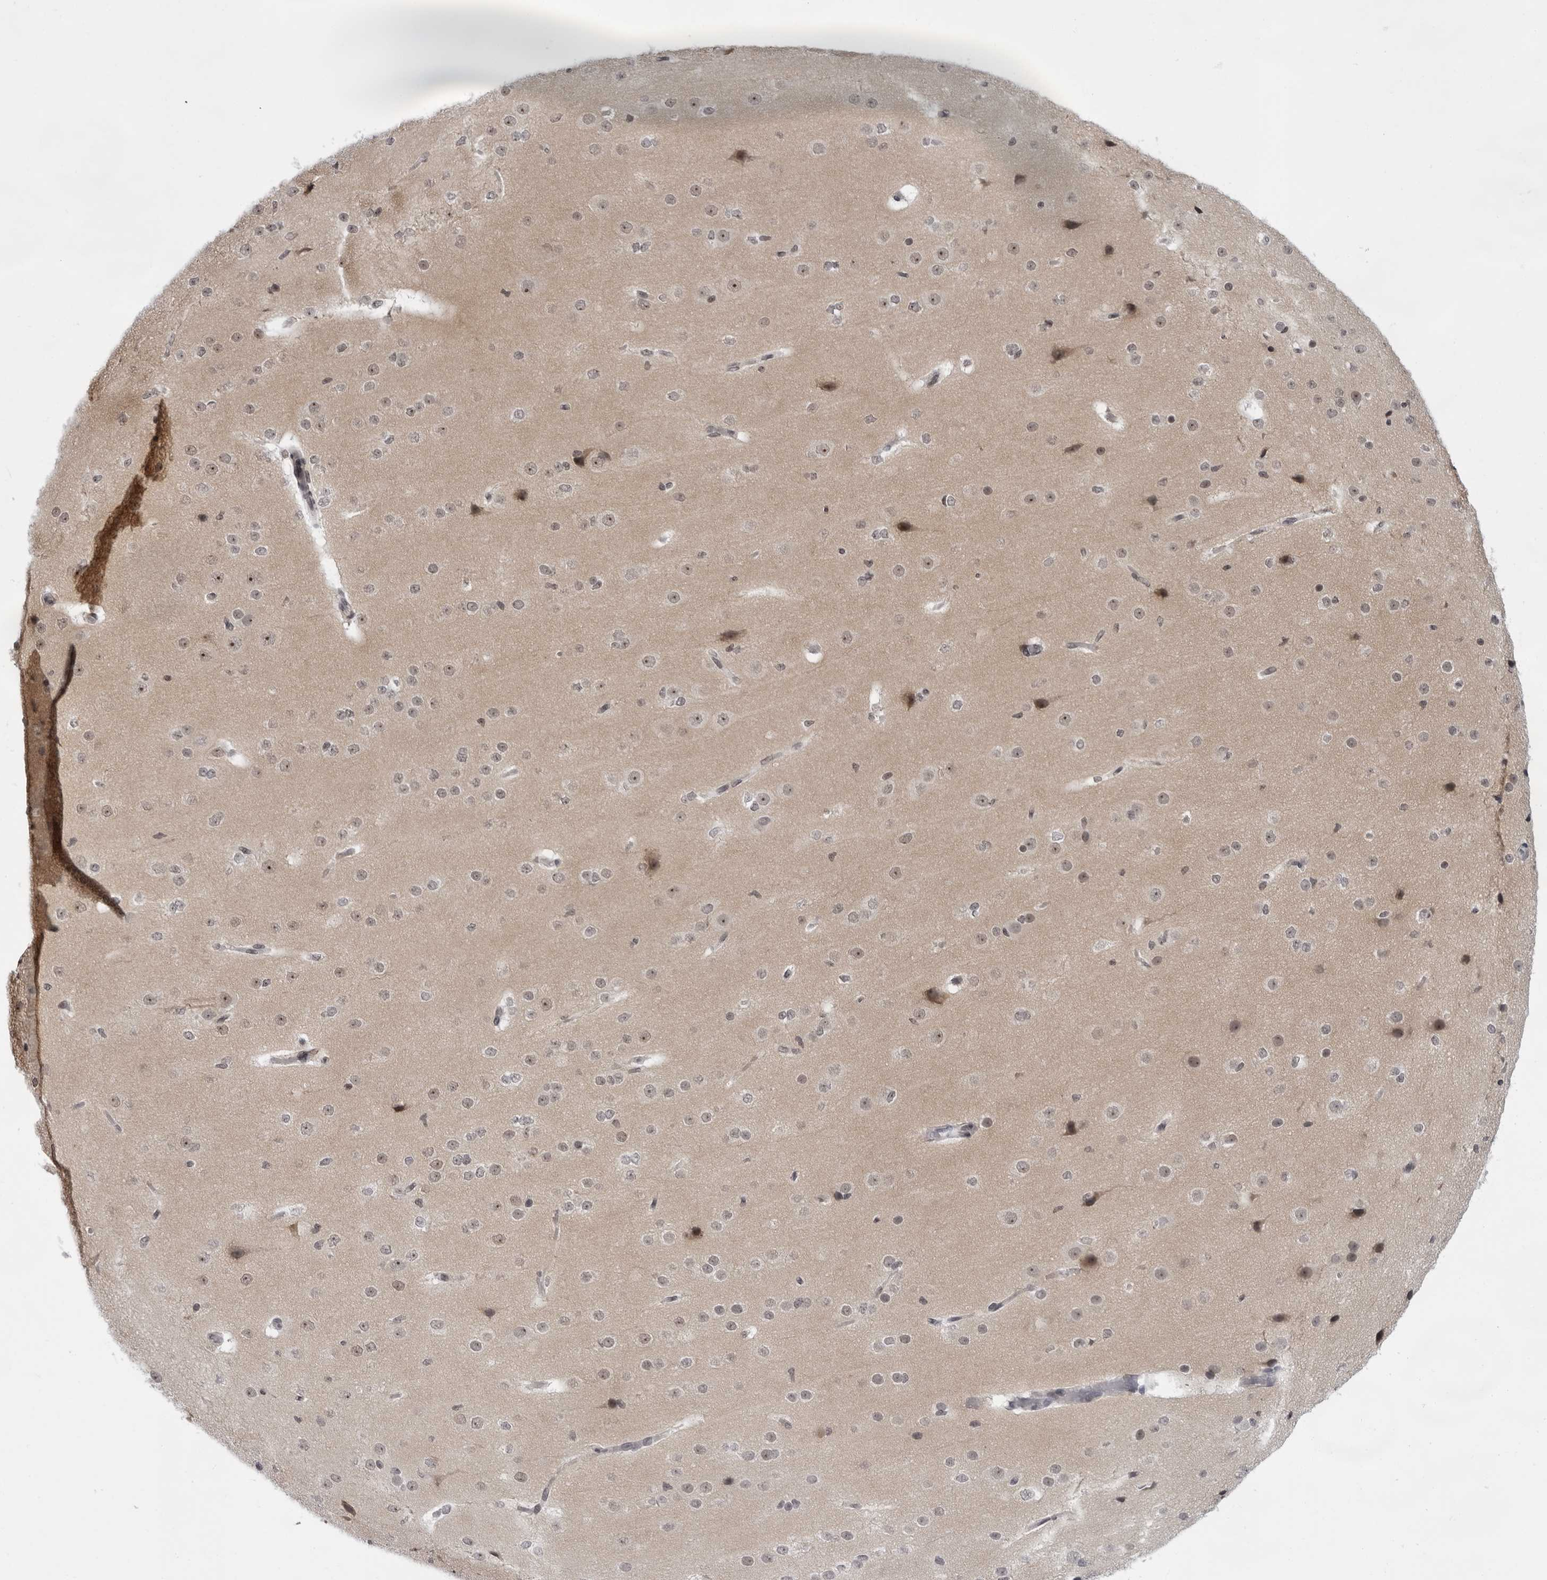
{"staining": {"intensity": "weak", "quantity": "<25%", "location": "nuclear"}, "tissue": "cerebral cortex", "cell_type": "Endothelial cells", "image_type": "normal", "snomed": [{"axis": "morphology", "description": "Normal tissue, NOS"}, {"axis": "morphology", "description": "Developmental malformation"}, {"axis": "topography", "description": "Cerebral cortex"}], "caption": "High power microscopy histopathology image of an immunohistochemistry (IHC) image of unremarkable cerebral cortex, revealing no significant staining in endothelial cells.", "gene": "EXOSC10", "patient": {"sex": "female", "age": 30}}